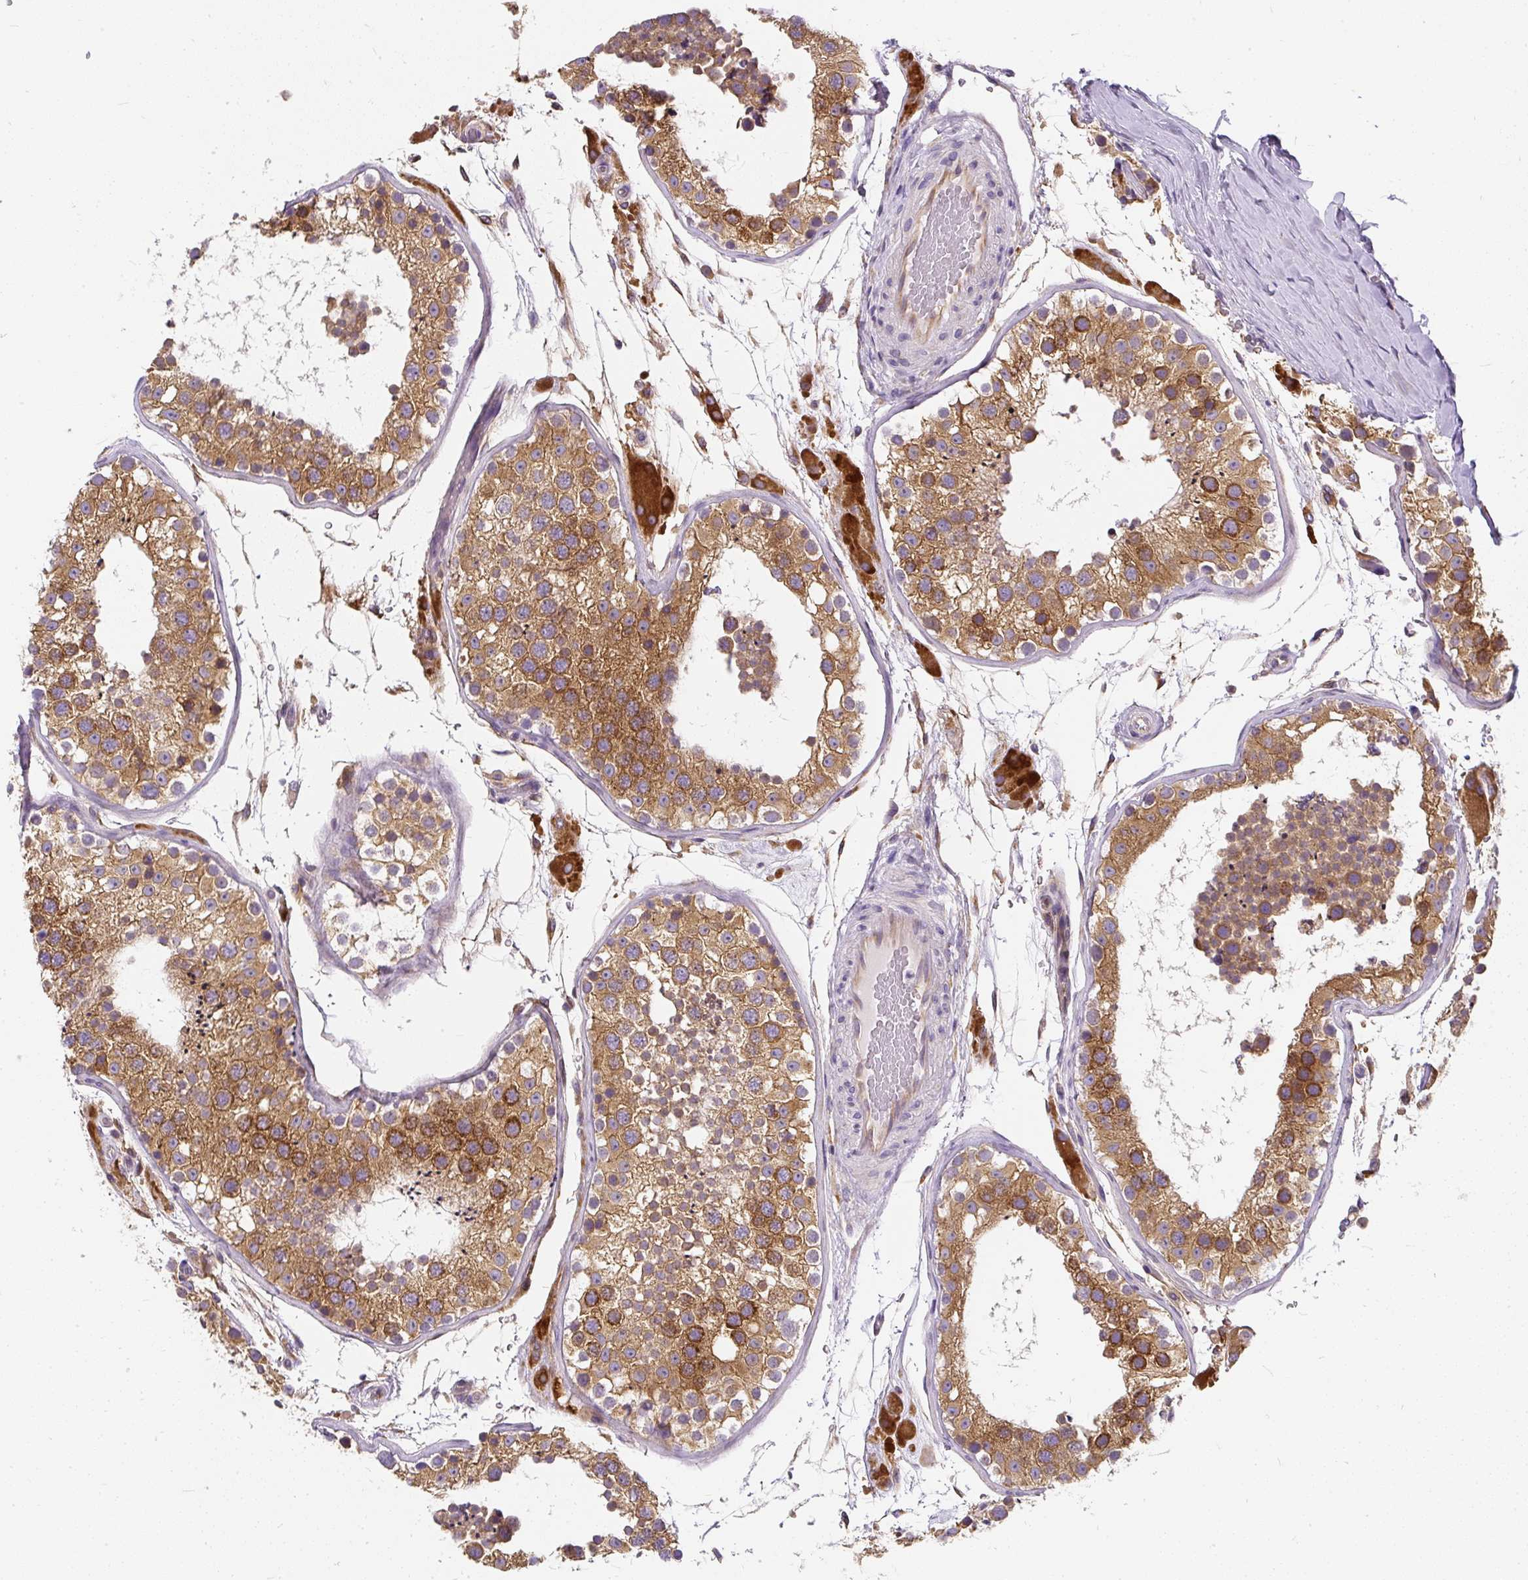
{"staining": {"intensity": "strong", "quantity": ">75%", "location": "cytoplasmic/membranous"}, "tissue": "testis", "cell_type": "Cells in seminiferous ducts", "image_type": "normal", "snomed": [{"axis": "morphology", "description": "Normal tissue, NOS"}, {"axis": "topography", "description": "Testis"}], "caption": "An image of human testis stained for a protein reveals strong cytoplasmic/membranous brown staining in cells in seminiferous ducts. (brown staining indicates protein expression, while blue staining denotes nuclei).", "gene": "CYP20A1", "patient": {"sex": "male", "age": 26}}